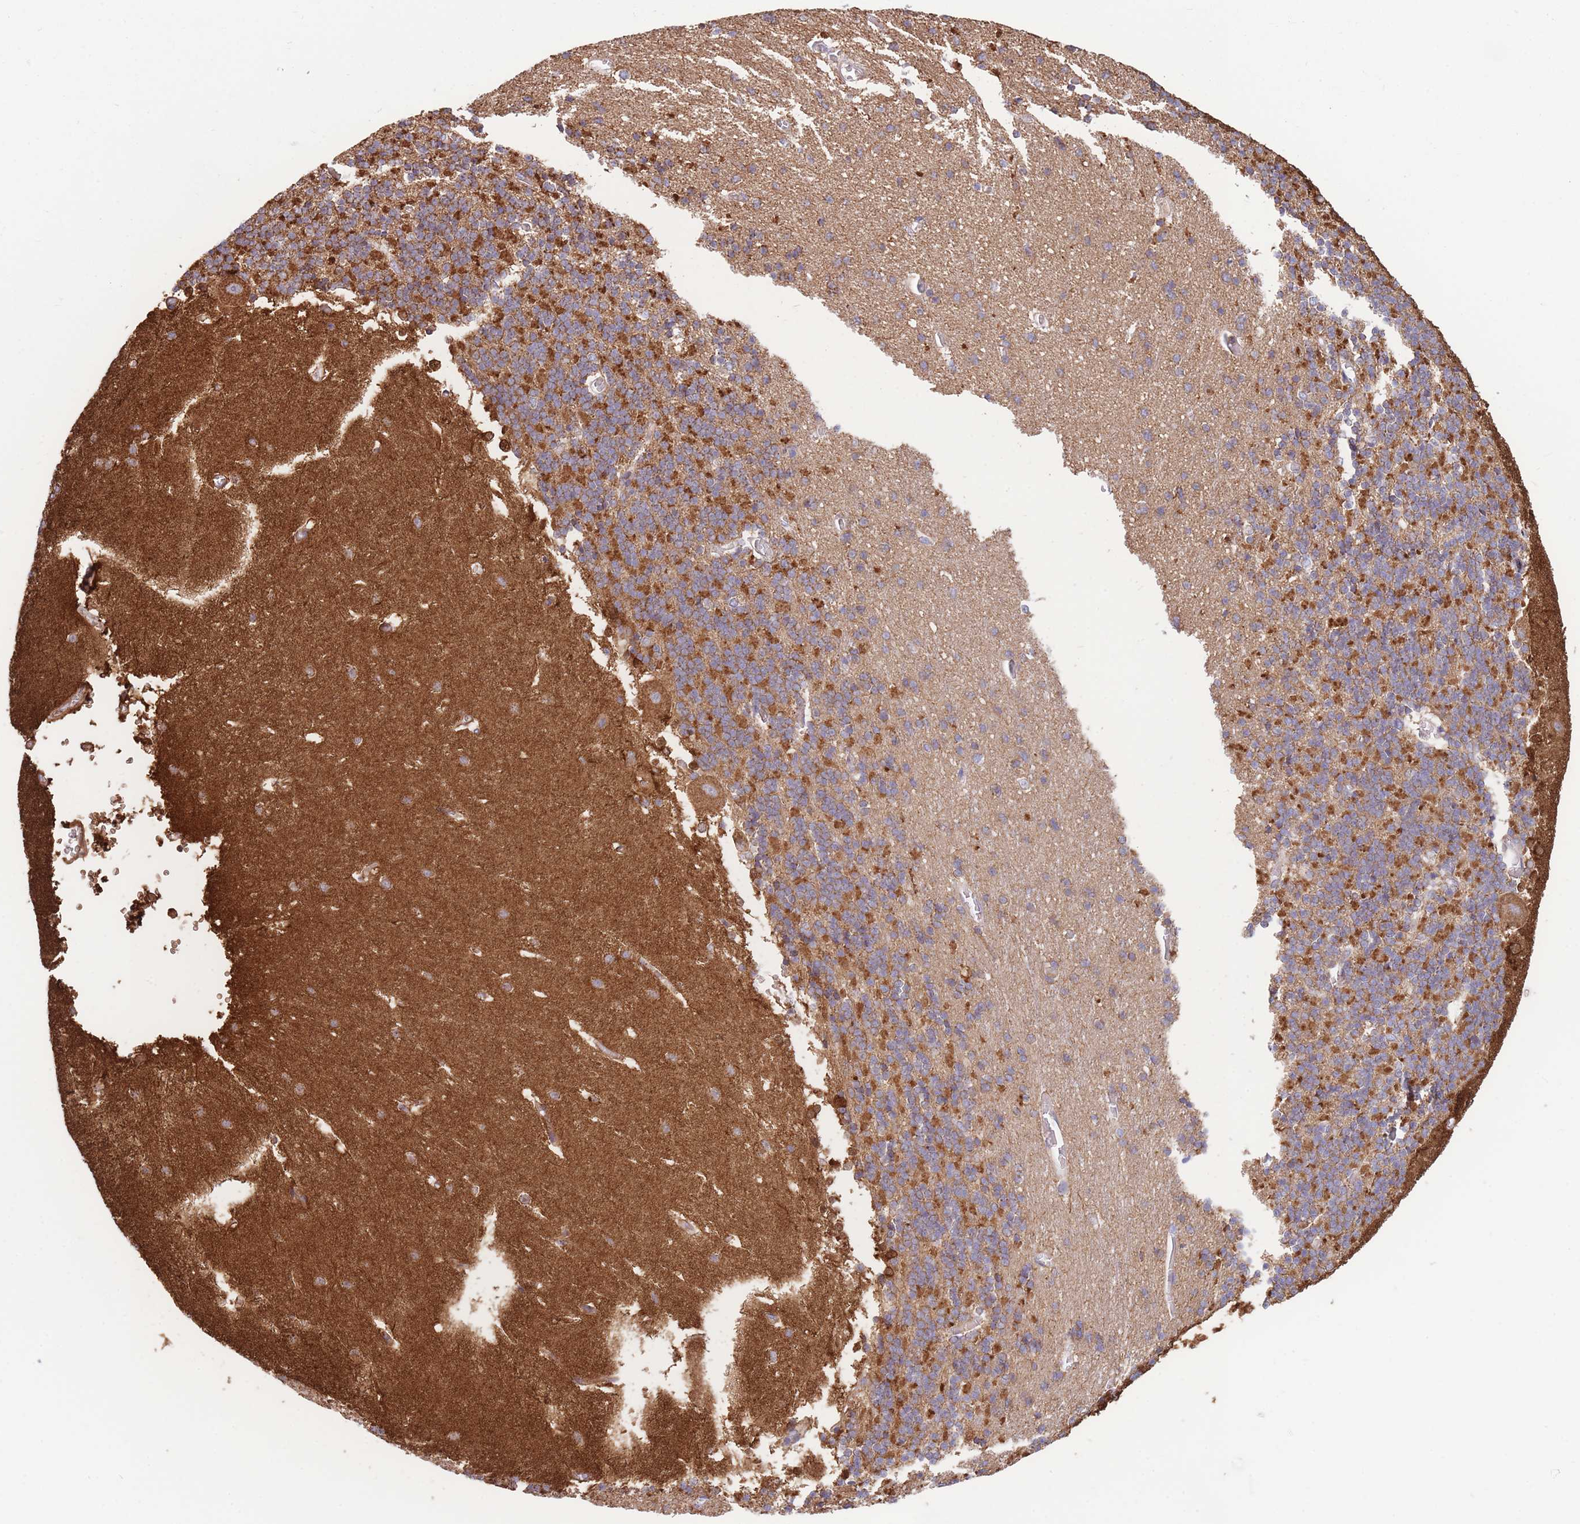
{"staining": {"intensity": "moderate", "quantity": "25%-75%", "location": "cytoplasmic/membranous"}, "tissue": "cerebellum", "cell_type": "Cells in granular layer", "image_type": "normal", "snomed": [{"axis": "morphology", "description": "Normal tissue, NOS"}, {"axis": "topography", "description": "Cerebellum"}], "caption": "An image of human cerebellum stained for a protein reveals moderate cytoplasmic/membranous brown staining in cells in granular layer.", "gene": "FKBP8", "patient": {"sex": "male", "age": 37}}